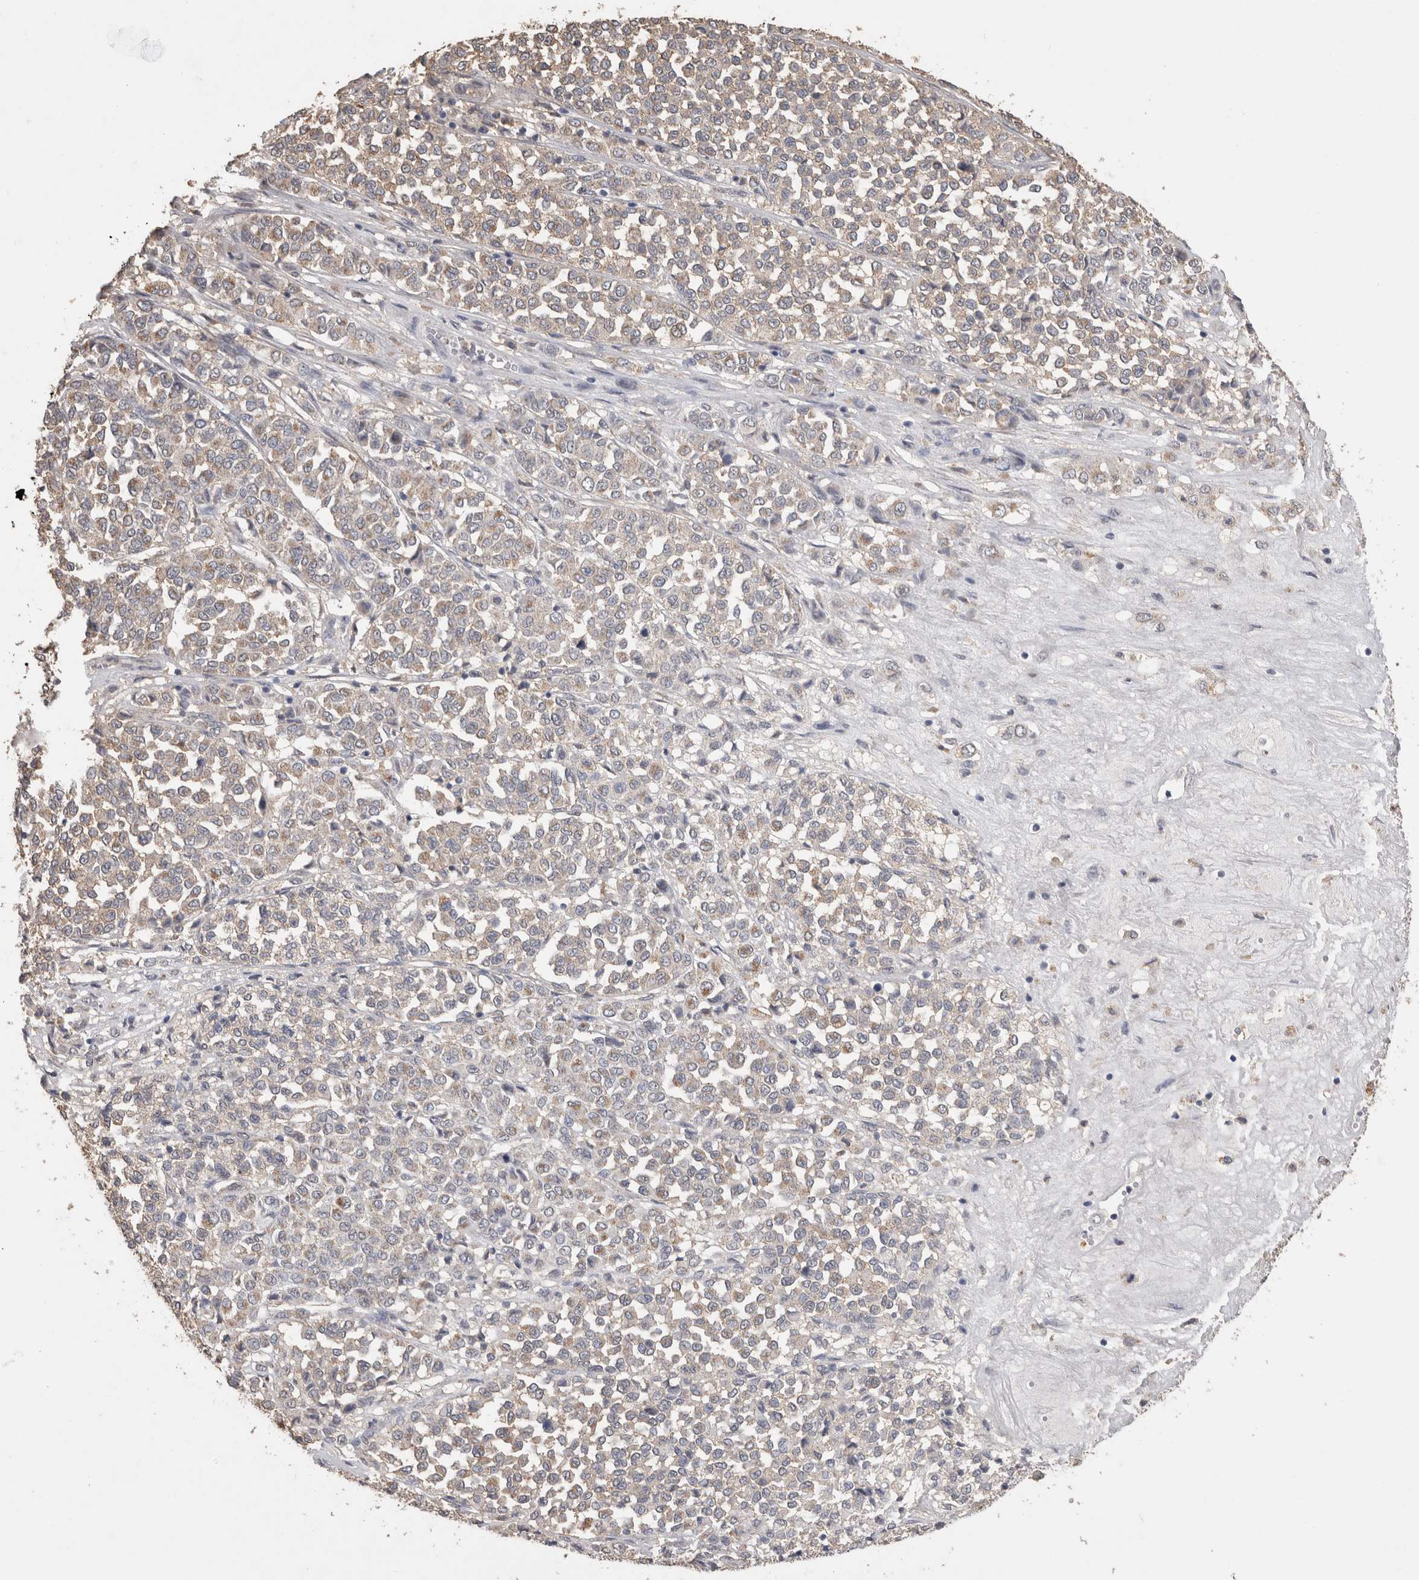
{"staining": {"intensity": "weak", "quantity": "<25%", "location": "cytoplasmic/membranous"}, "tissue": "melanoma", "cell_type": "Tumor cells", "image_type": "cancer", "snomed": [{"axis": "morphology", "description": "Malignant melanoma, Metastatic site"}, {"axis": "topography", "description": "Pancreas"}], "caption": "There is no significant positivity in tumor cells of melanoma.", "gene": "CNTFR", "patient": {"sex": "female", "age": 30}}